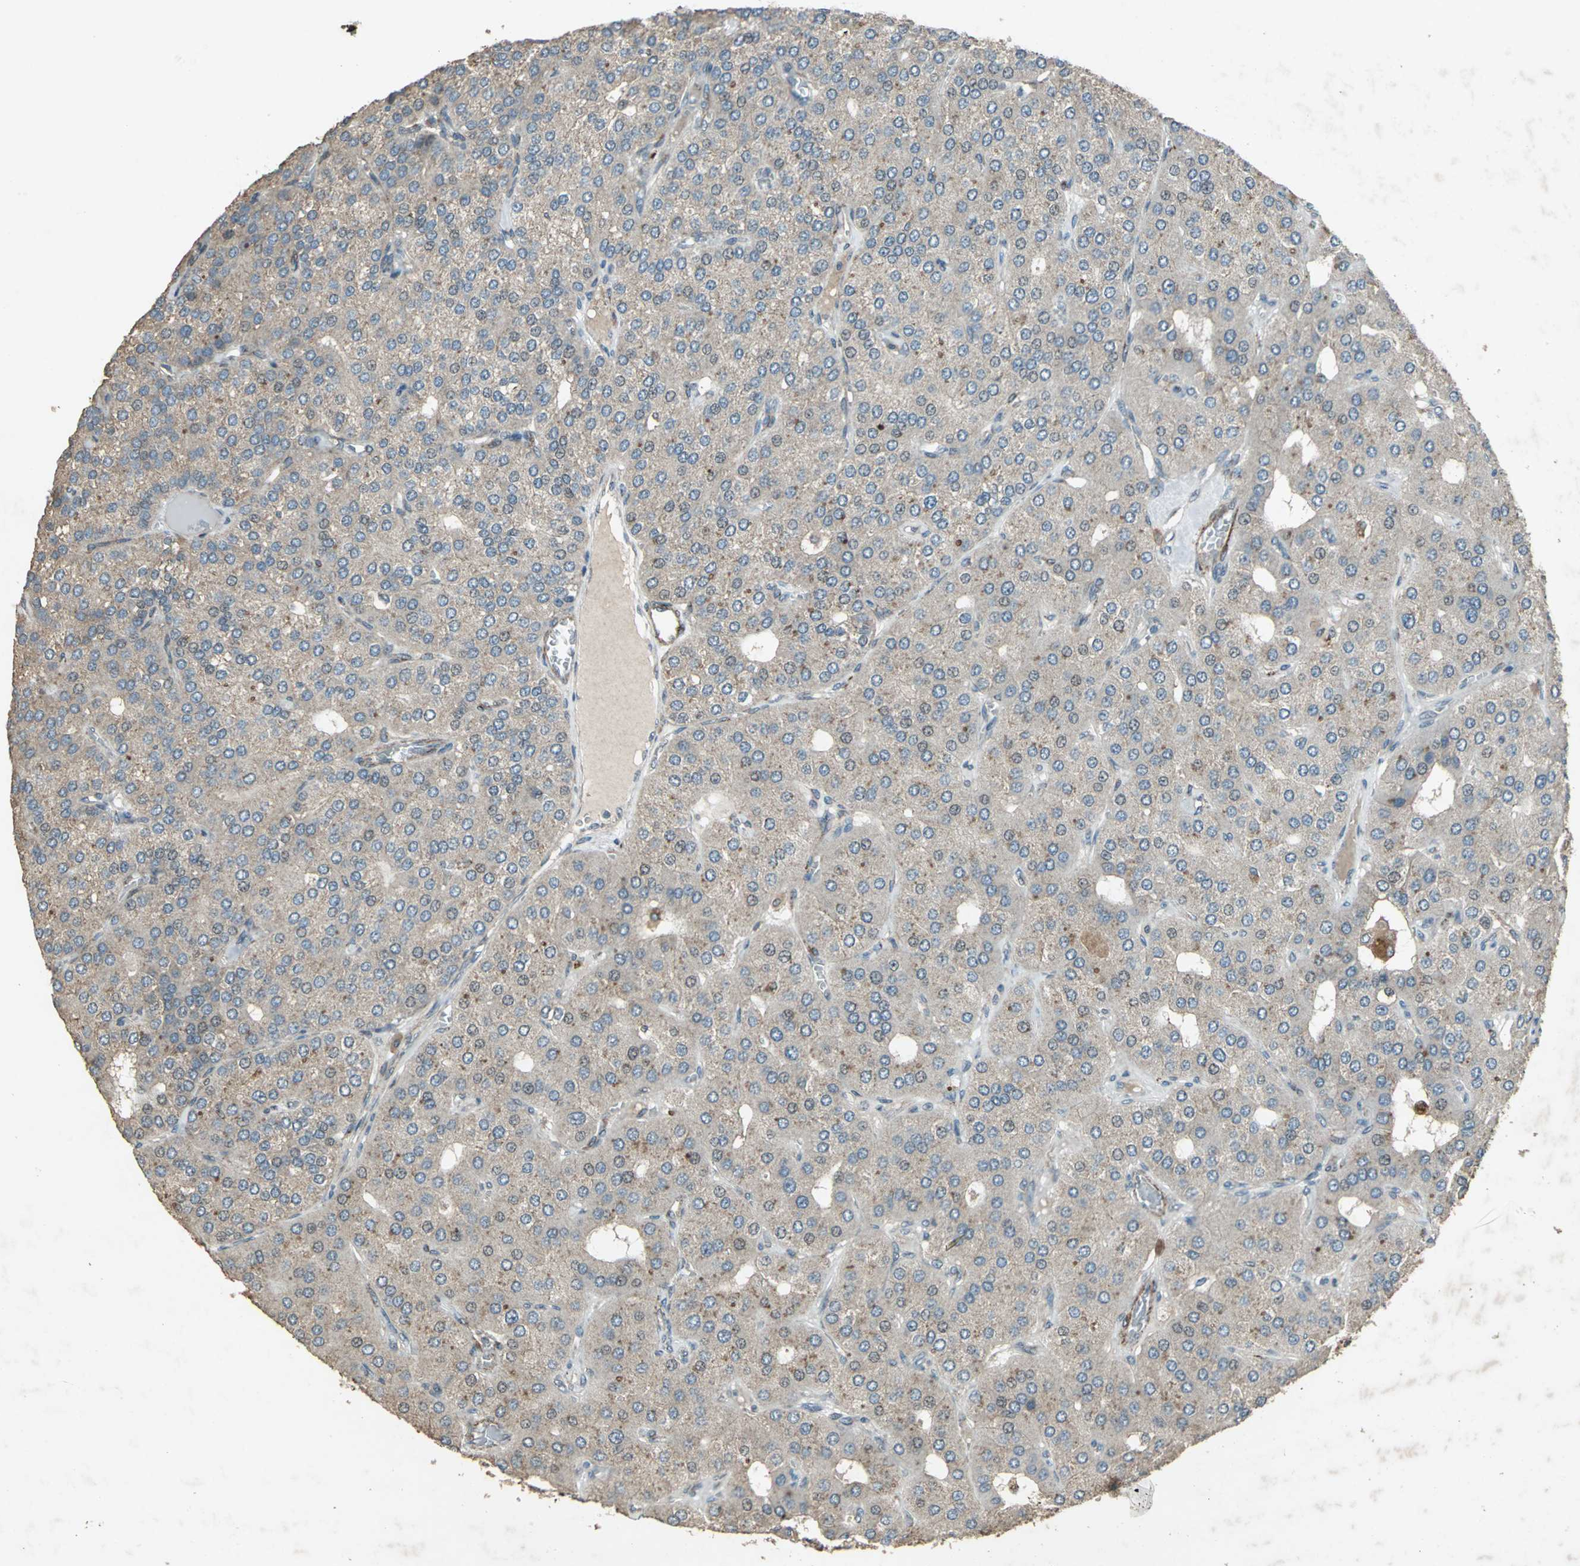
{"staining": {"intensity": "weak", "quantity": "25%-75%", "location": "cytoplasmic/membranous"}, "tissue": "parathyroid gland", "cell_type": "Glandular cells", "image_type": "normal", "snomed": [{"axis": "morphology", "description": "Normal tissue, NOS"}, {"axis": "morphology", "description": "Adenoma, NOS"}, {"axis": "topography", "description": "Parathyroid gland"}], "caption": "Protein staining by IHC demonstrates weak cytoplasmic/membranous expression in about 25%-75% of glandular cells in normal parathyroid gland.", "gene": "SEPTIN4", "patient": {"sex": "female", "age": 86}}